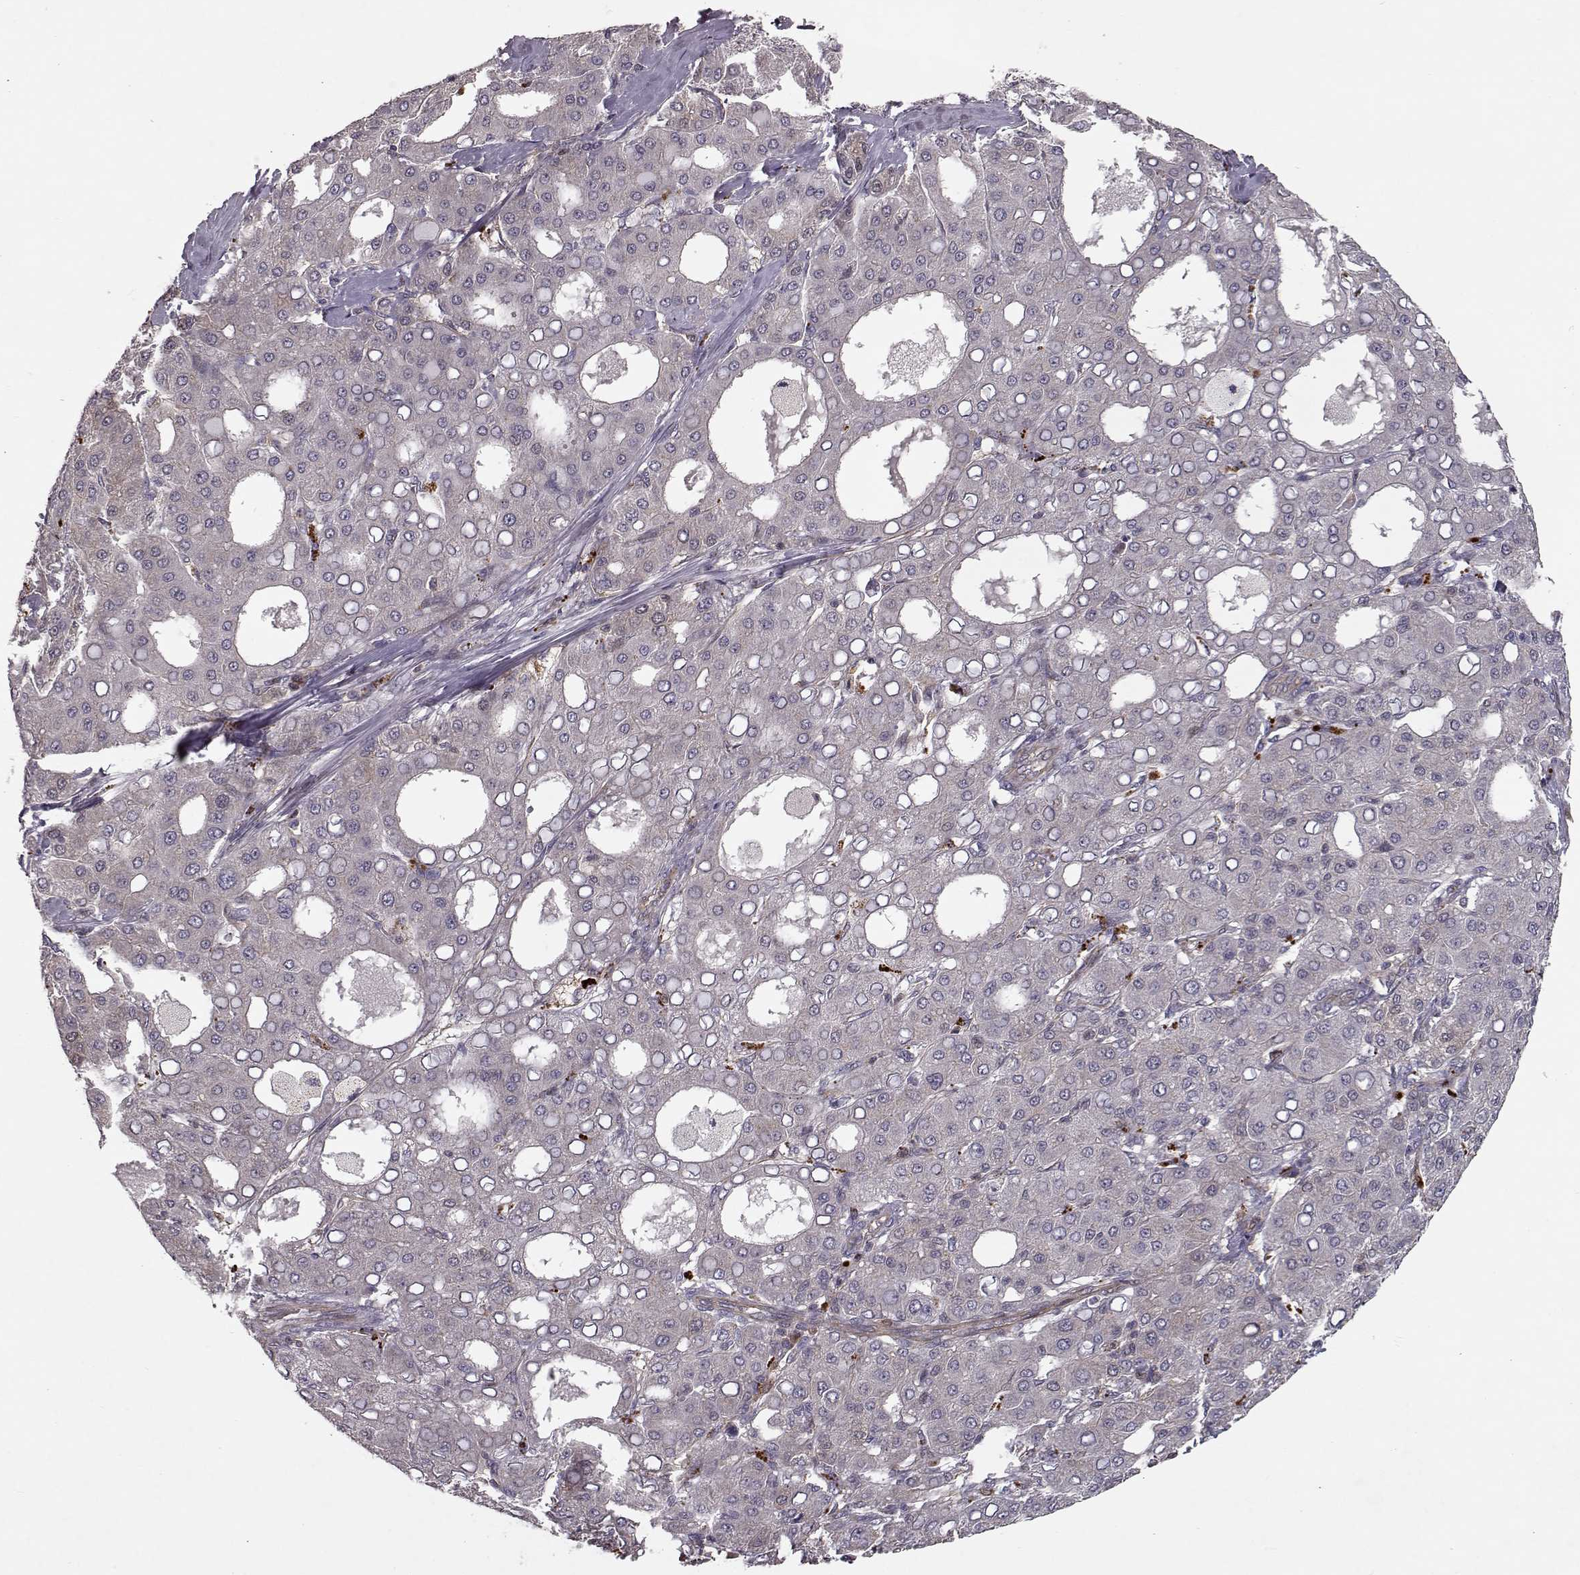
{"staining": {"intensity": "negative", "quantity": "none", "location": "none"}, "tissue": "liver cancer", "cell_type": "Tumor cells", "image_type": "cancer", "snomed": [{"axis": "morphology", "description": "Carcinoma, Hepatocellular, NOS"}, {"axis": "topography", "description": "Liver"}], "caption": "Tumor cells are negative for protein expression in human liver cancer (hepatocellular carcinoma).", "gene": "RANBP1", "patient": {"sex": "male", "age": 65}}